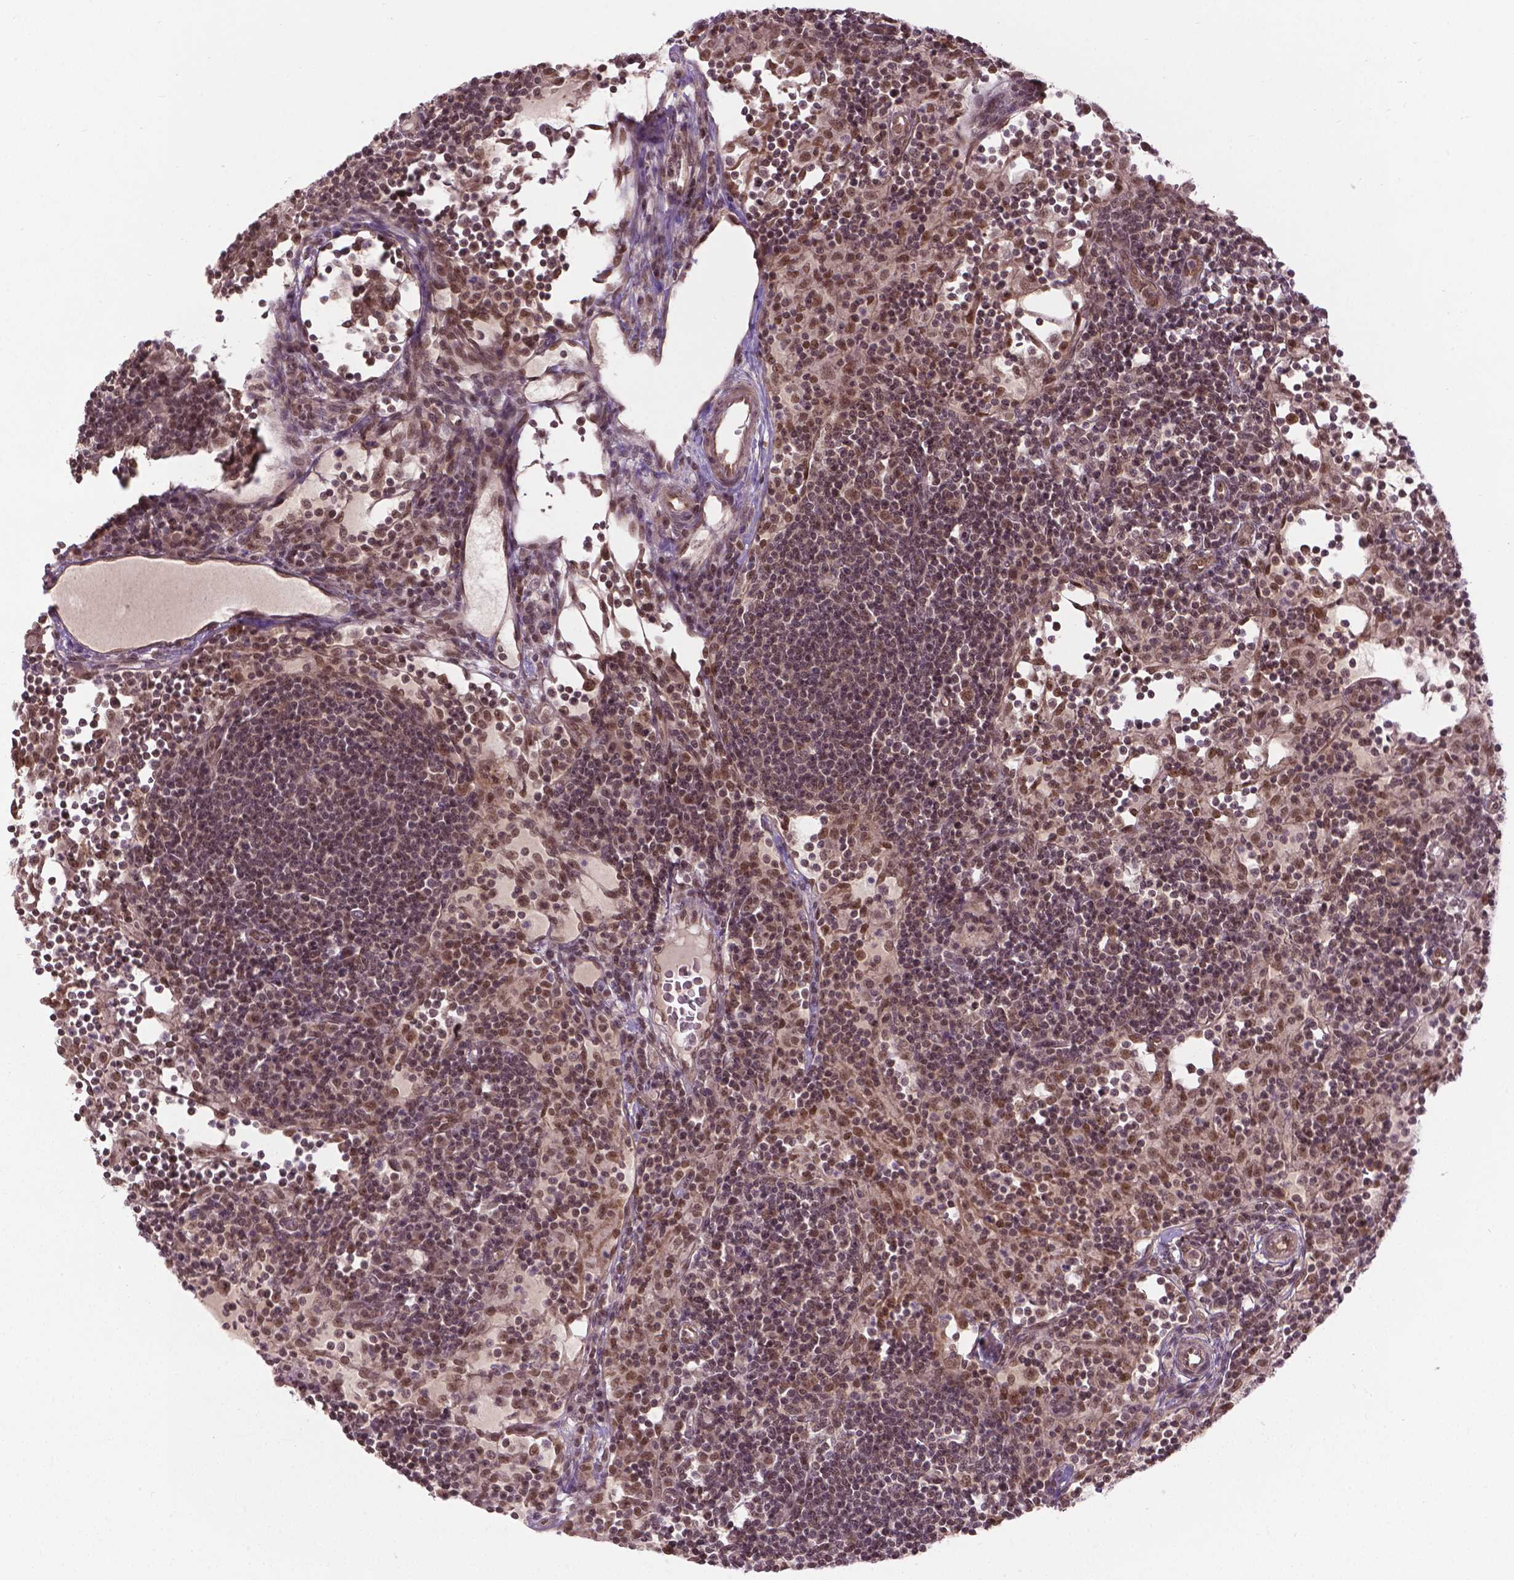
{"staining": {"intensity": "moderate", "quantity": ">75%", "location": "nuclear"}, "tissue": "lymph node", "cell_type": "Germinal center cells", "image_type": "normal", "snomed": [{"axis": "morphology", "description": "Normal tissue, NOS"}, {"axis": "topography", "description": "Lymph node"}], "caption": "Immunohistochemical staining of normal human lymph node displays medium levels of moderate nuclear staining in approximately >75% of germinal center cells. (Brightfield microscopy of DAB IHC at high magnification).", "gene": "ANKRD54", "patient": {"sex": "female", "age": 72}}